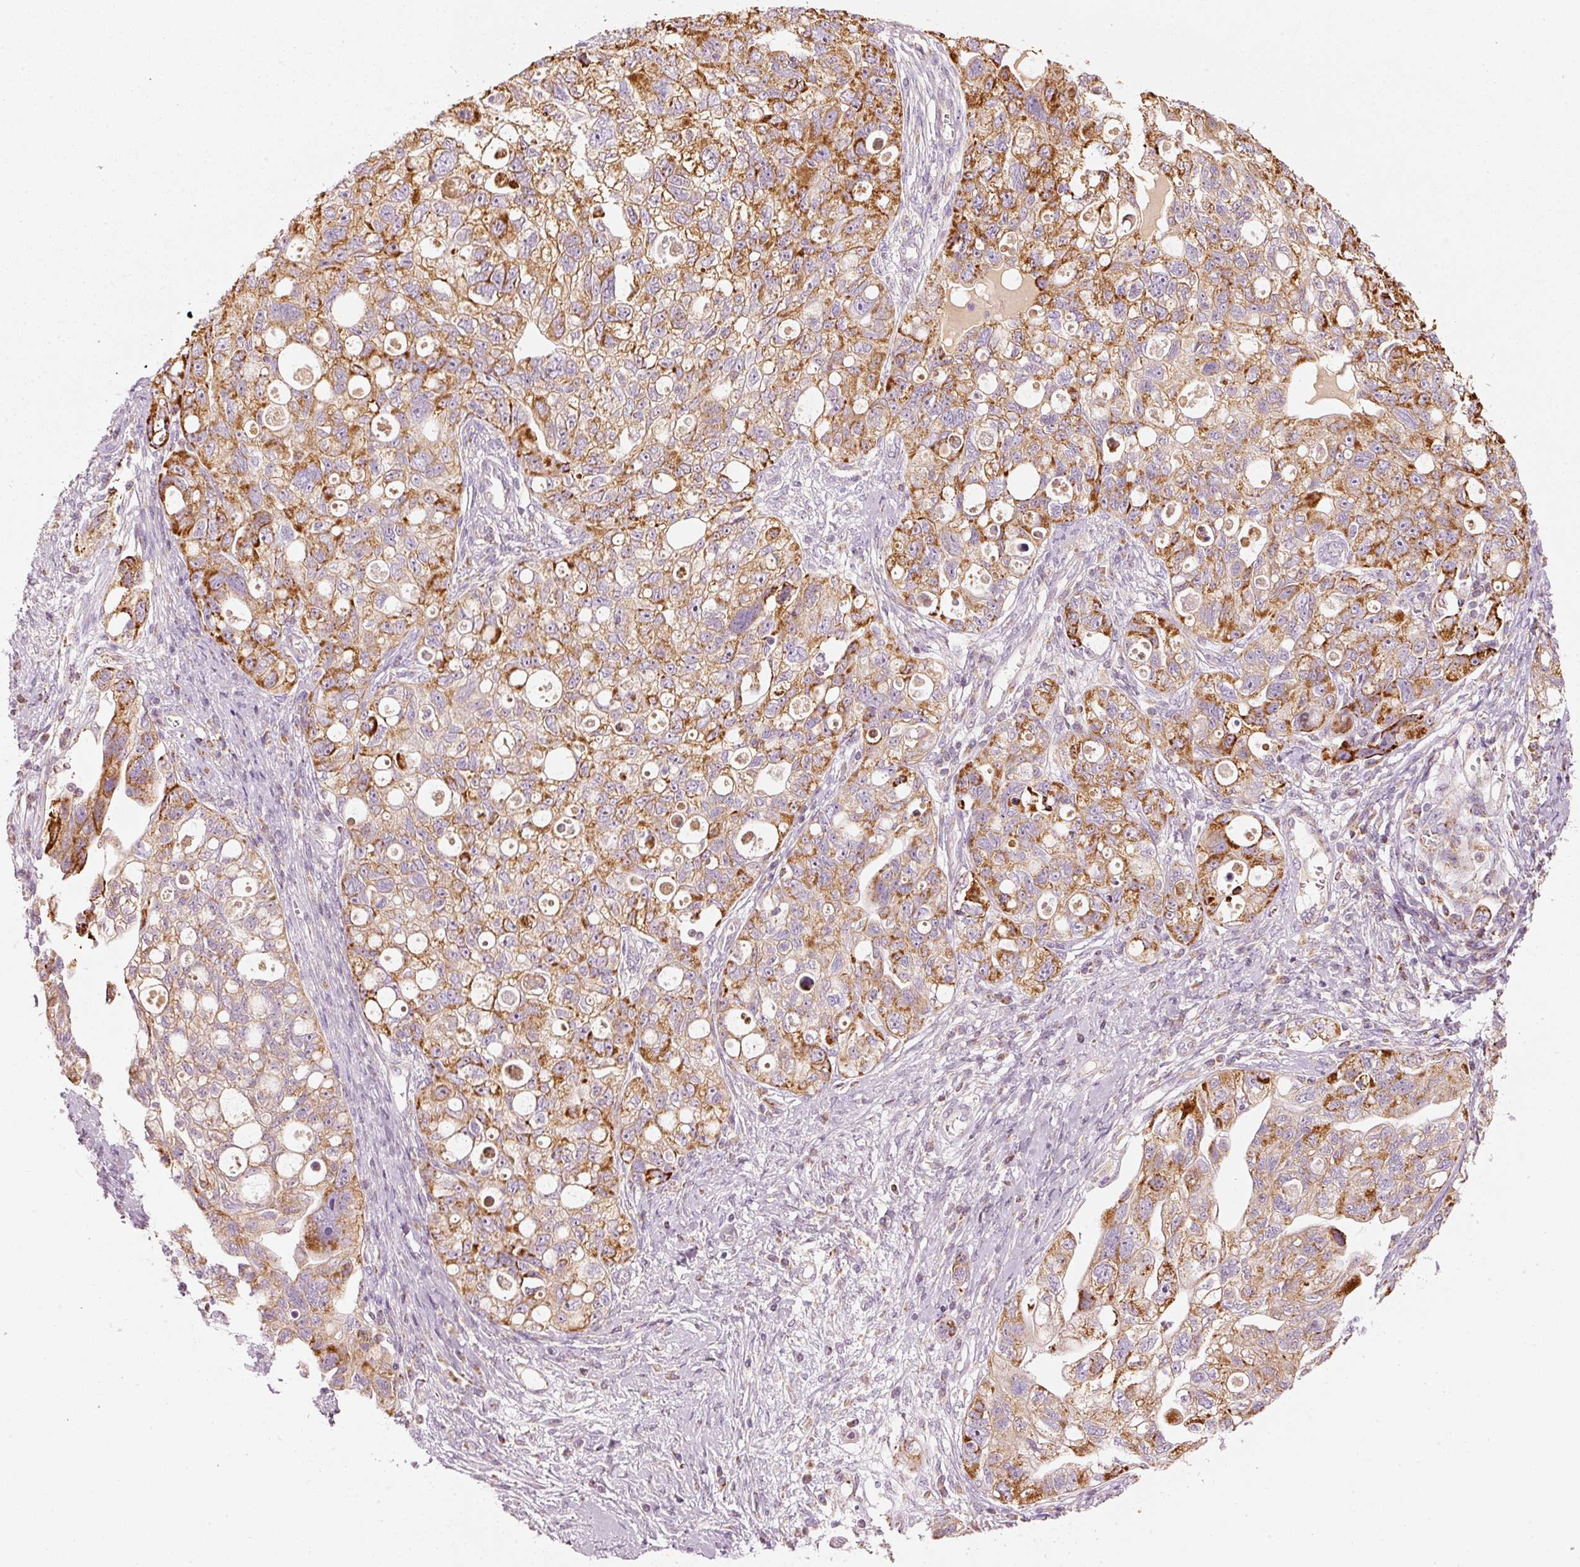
{"staining": {"intensity": "moderate", "quantity": ">75%", "location": "cytoplasmic/membranous"}, "tissue": "ovarian cancer", "cell_type": "Tumor cells", "image_type": "cancer", "snomed": [{"axis": "morphology", "description": "Carcinoma, NOS"}, {"axis": "morphology", "description": "Cystadenocarcinoma, serous, NOS"}, {"axis": "topography", "description": "Ovary"}], "caption": "Tumor cells reveal medium levels of moderate cytoplasmic/membranous staining in about >75% of cells in human ovarian cancer (serous cystadenocarcinoma). Using DAB (3,3'-diaminobenzidine) (brown) and hematoxylin (blue) stains, captured at high magnification using brightfield microscopy.", "gene": "C17orf98", "patient": {"sex": "female", "age": 69}}